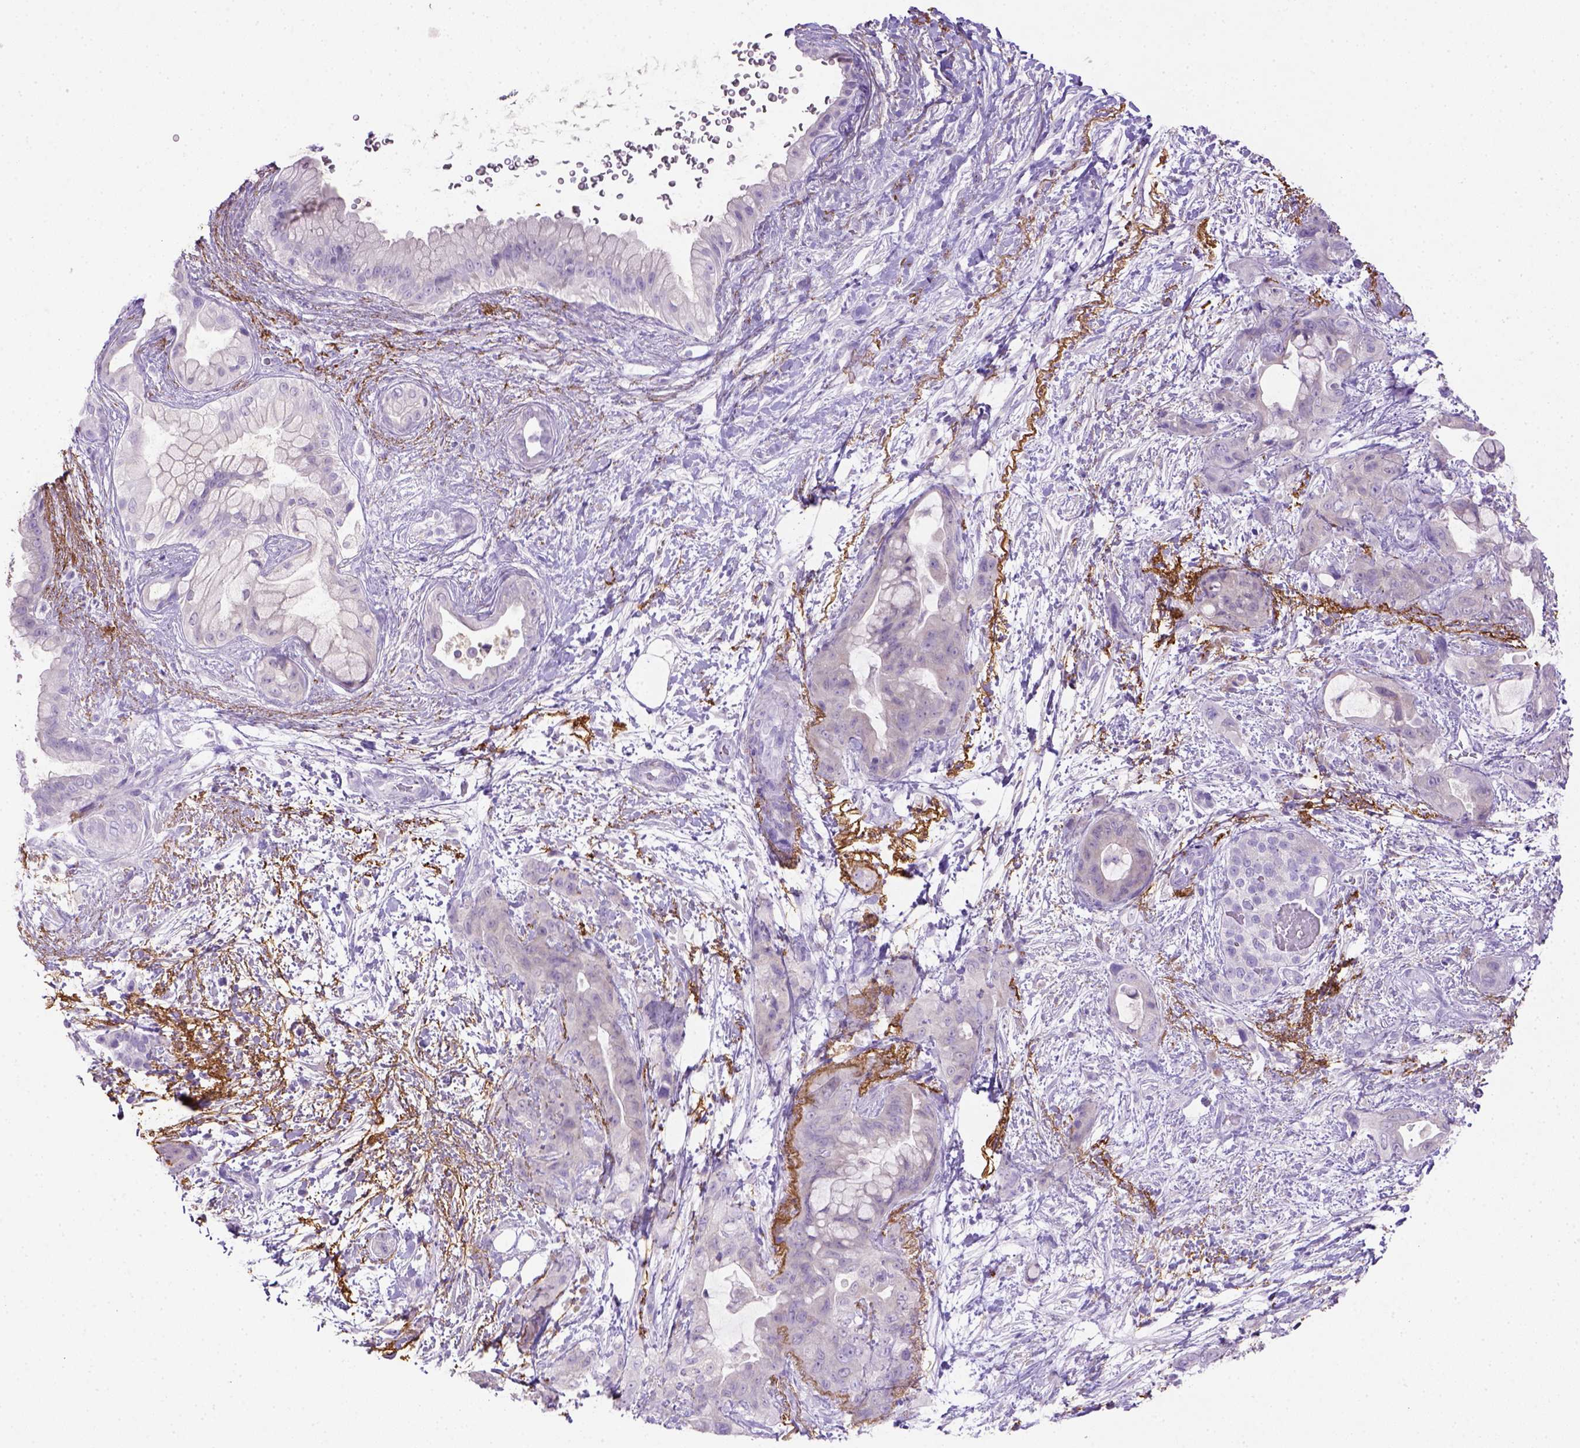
{"staining": {"intensity": "negative", "quantity": "none", "location": "none"}, "tissue": "pancreatic cancer", "cell_type": "Tumor cells", "image_type": "cancer", "snomed": [{"axis": "morphology", "description": "Adenocarcinoma, NOS"}, {"axis": "topography", "description": "Pancreas"}], "caption": "There is no significant expression in tumor cells of pancreatic adenocarcinoma. The staining was performed using DAB (3,3'-diaminobenzidine) to visualize the protein expression in brown, while the nuclei were stained in blue with hematoxylin (Magnification: 20x).", "gene": "SIRPD", "patient": {"sex": "male", "age": 71}}